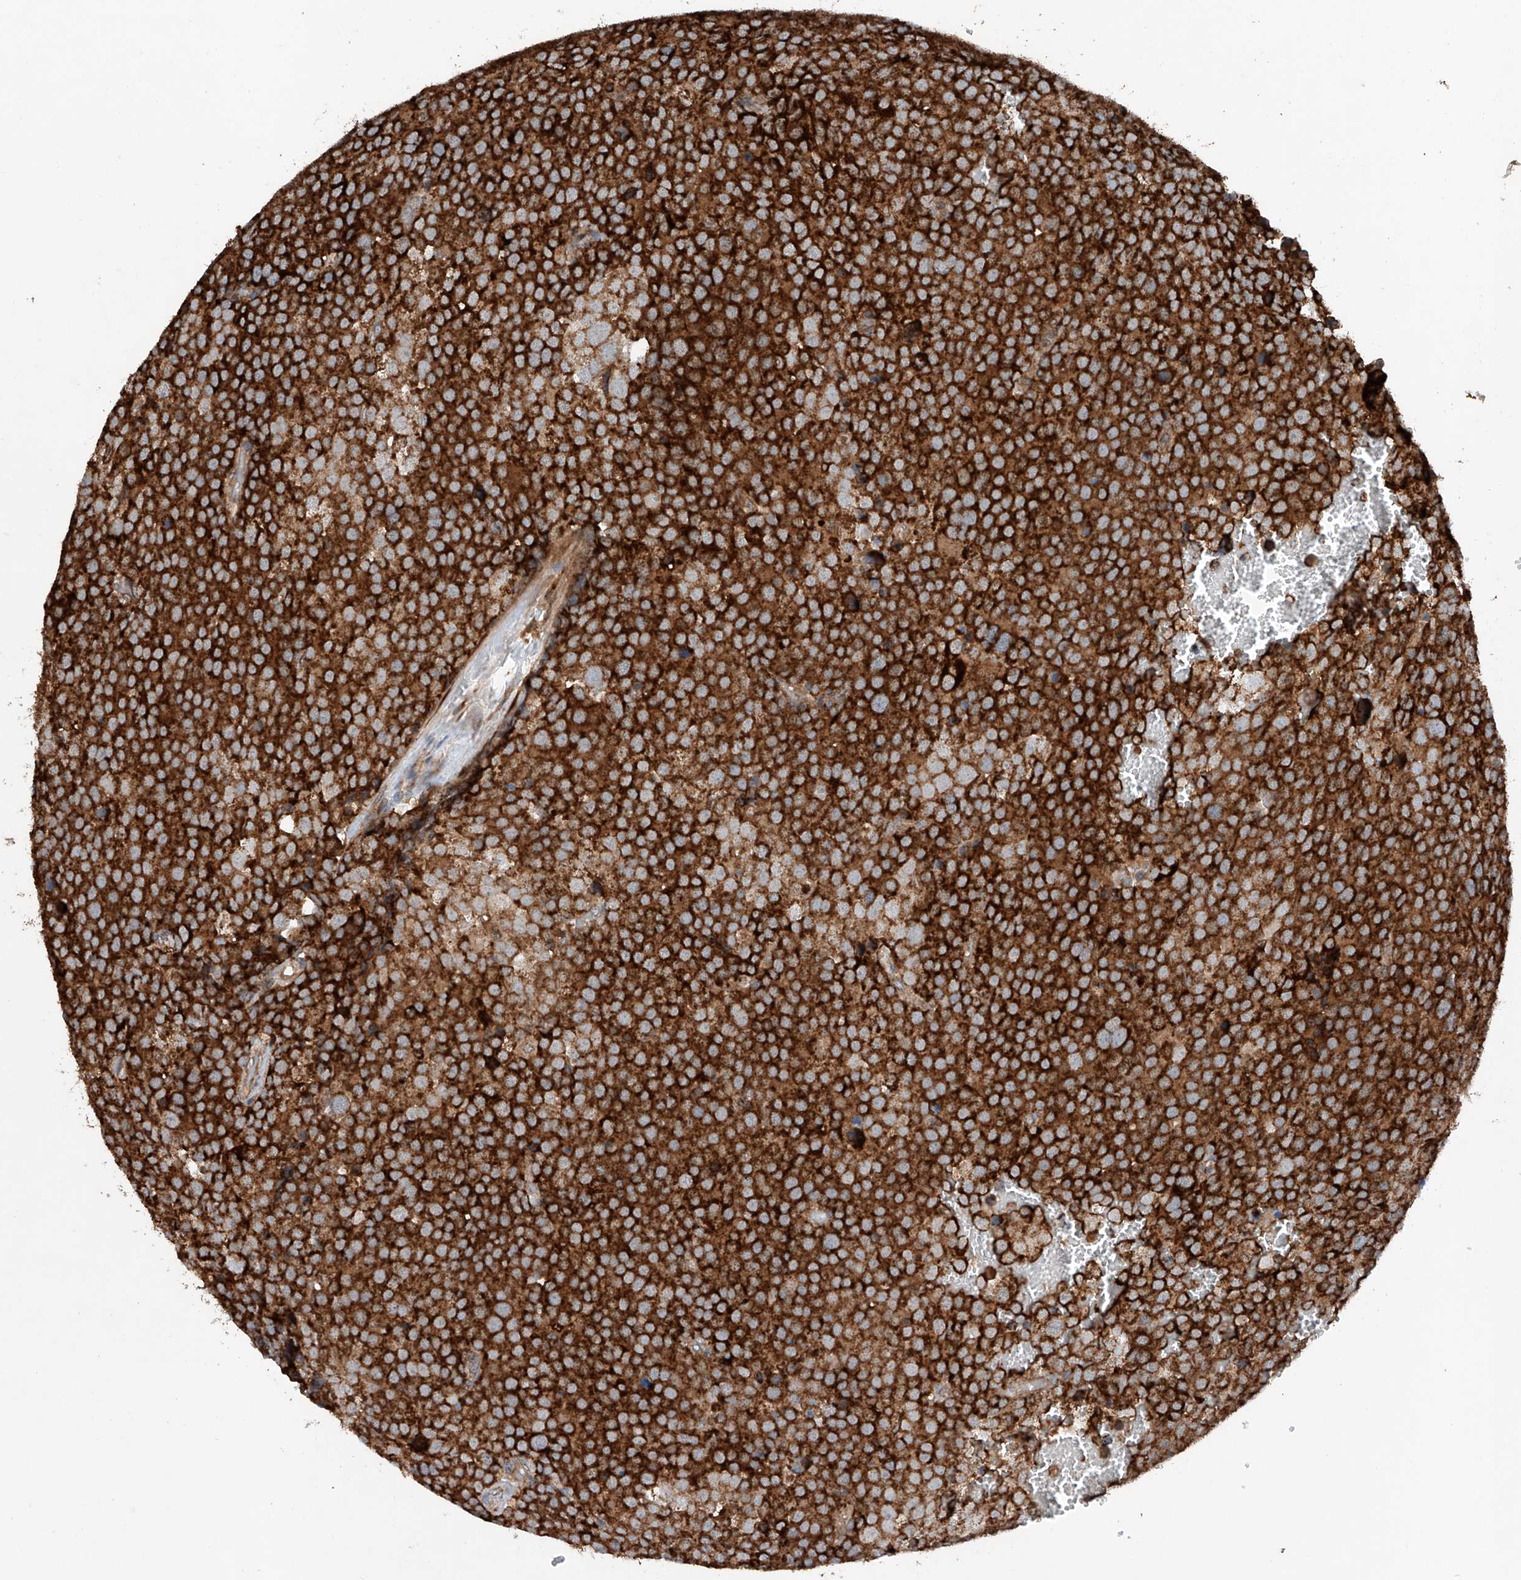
{"staining": {"intensity": "strong", "quantity": ">75%", "location": "cytoplasmic/membranous"}, "tissue": "testis cancer", "cell_type": "Tumor cells", "image_type": "cancer", "snomed": [{"axis": "morphology", "description": "Seminoma, NOS"}, {"axis": "topography", "description": "Testis"}], "caption": "The image reveals a brown stain indicating the presence of a protein in the cytoplasmic/membranous of tumor cells in testis cancer.", "gene": "AP4B1", "patient": {"sex": "male", "age": 71}}